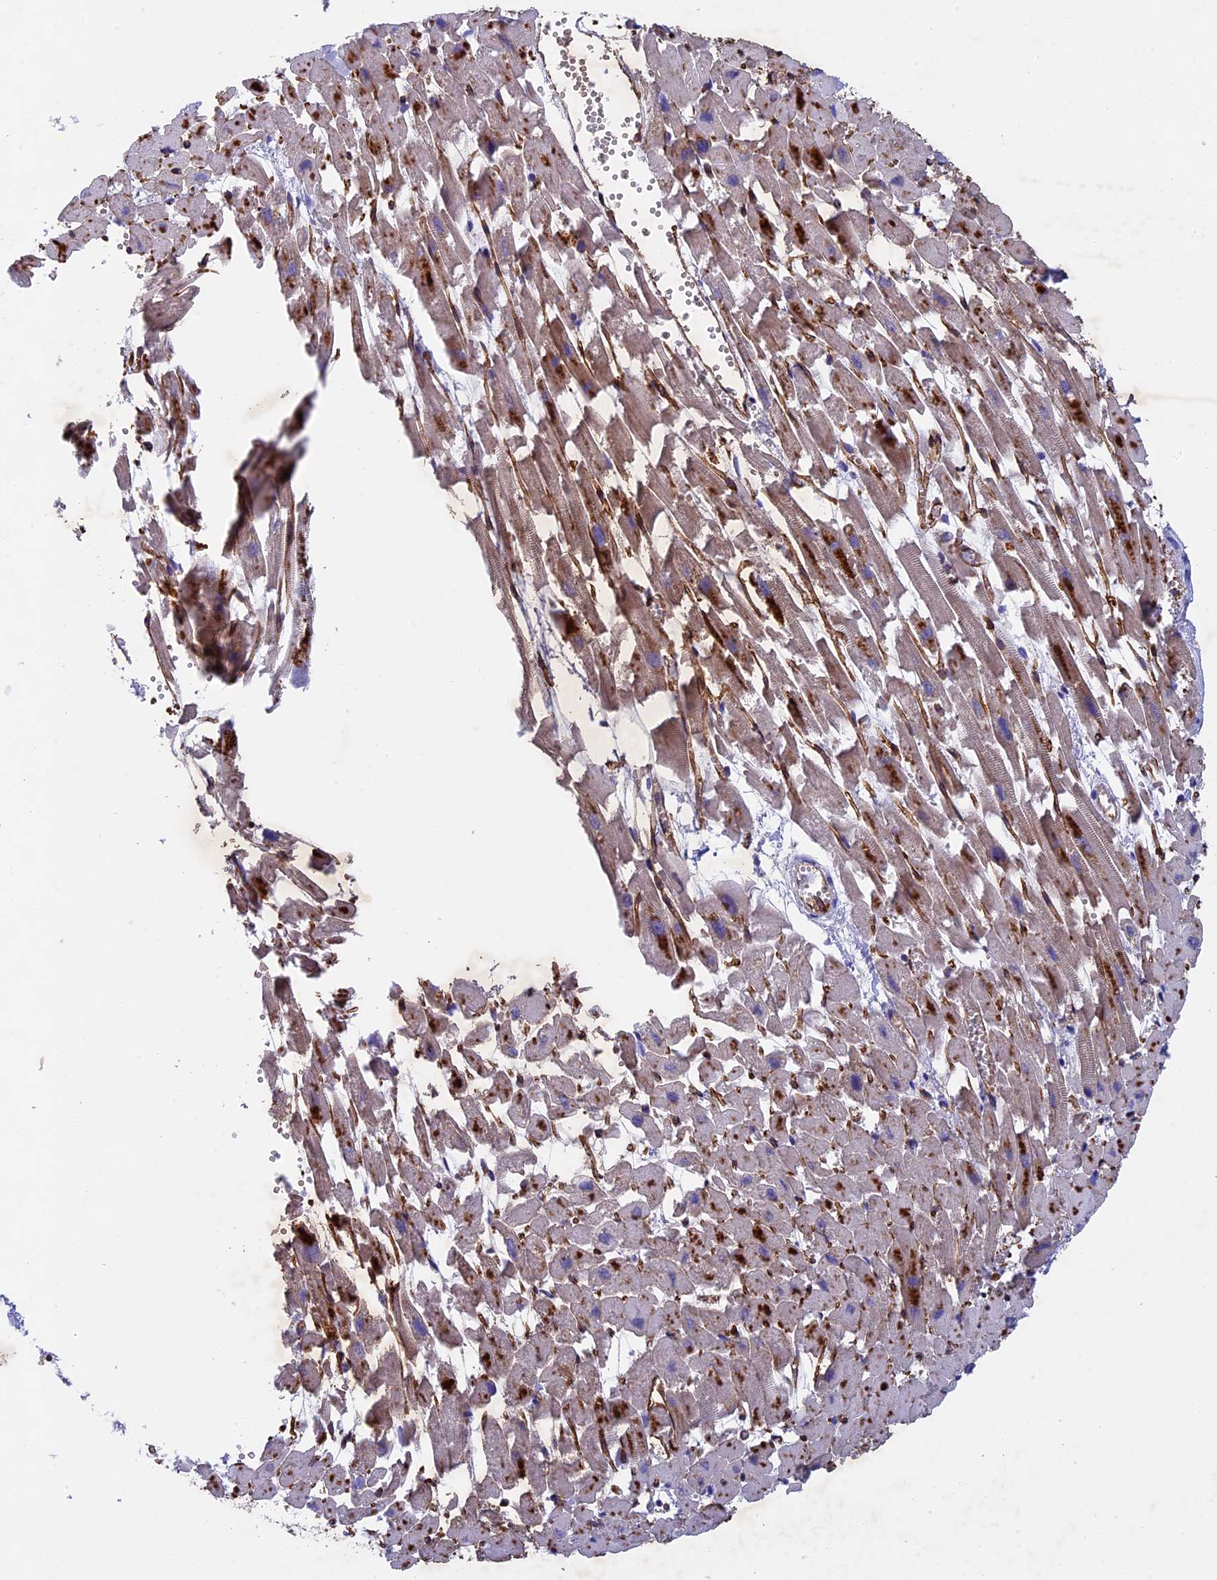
{"staining": {"intensity": "moderate", "quantity": "25%-75%", "location": "cytoplasmic/membranous"}, "tissue": "heart muscle", "cell_type": "Cardiomyocytes", "image_type": "normal", "snomed": [{"axis": "morphology", "description": "Normal tissue, NOS"}, {"axis": "topography", "description": "Heart"}], "caption": "High-magnification brightfield microscopy of unremarkable heart muscle stained with DAB (3,3'-diaminobenzidine) (brown) and counterstained with hematoxylin (blue). cardiomyocytes exhibit moderate cytoplasmic/membranous expression is present in approximately25%-75% of cells. (brown staining indicates protein expression, while blue staining denotes nuclei).", "gene": "INSYN1", "patient": {"sex": "female", "age": 64}}